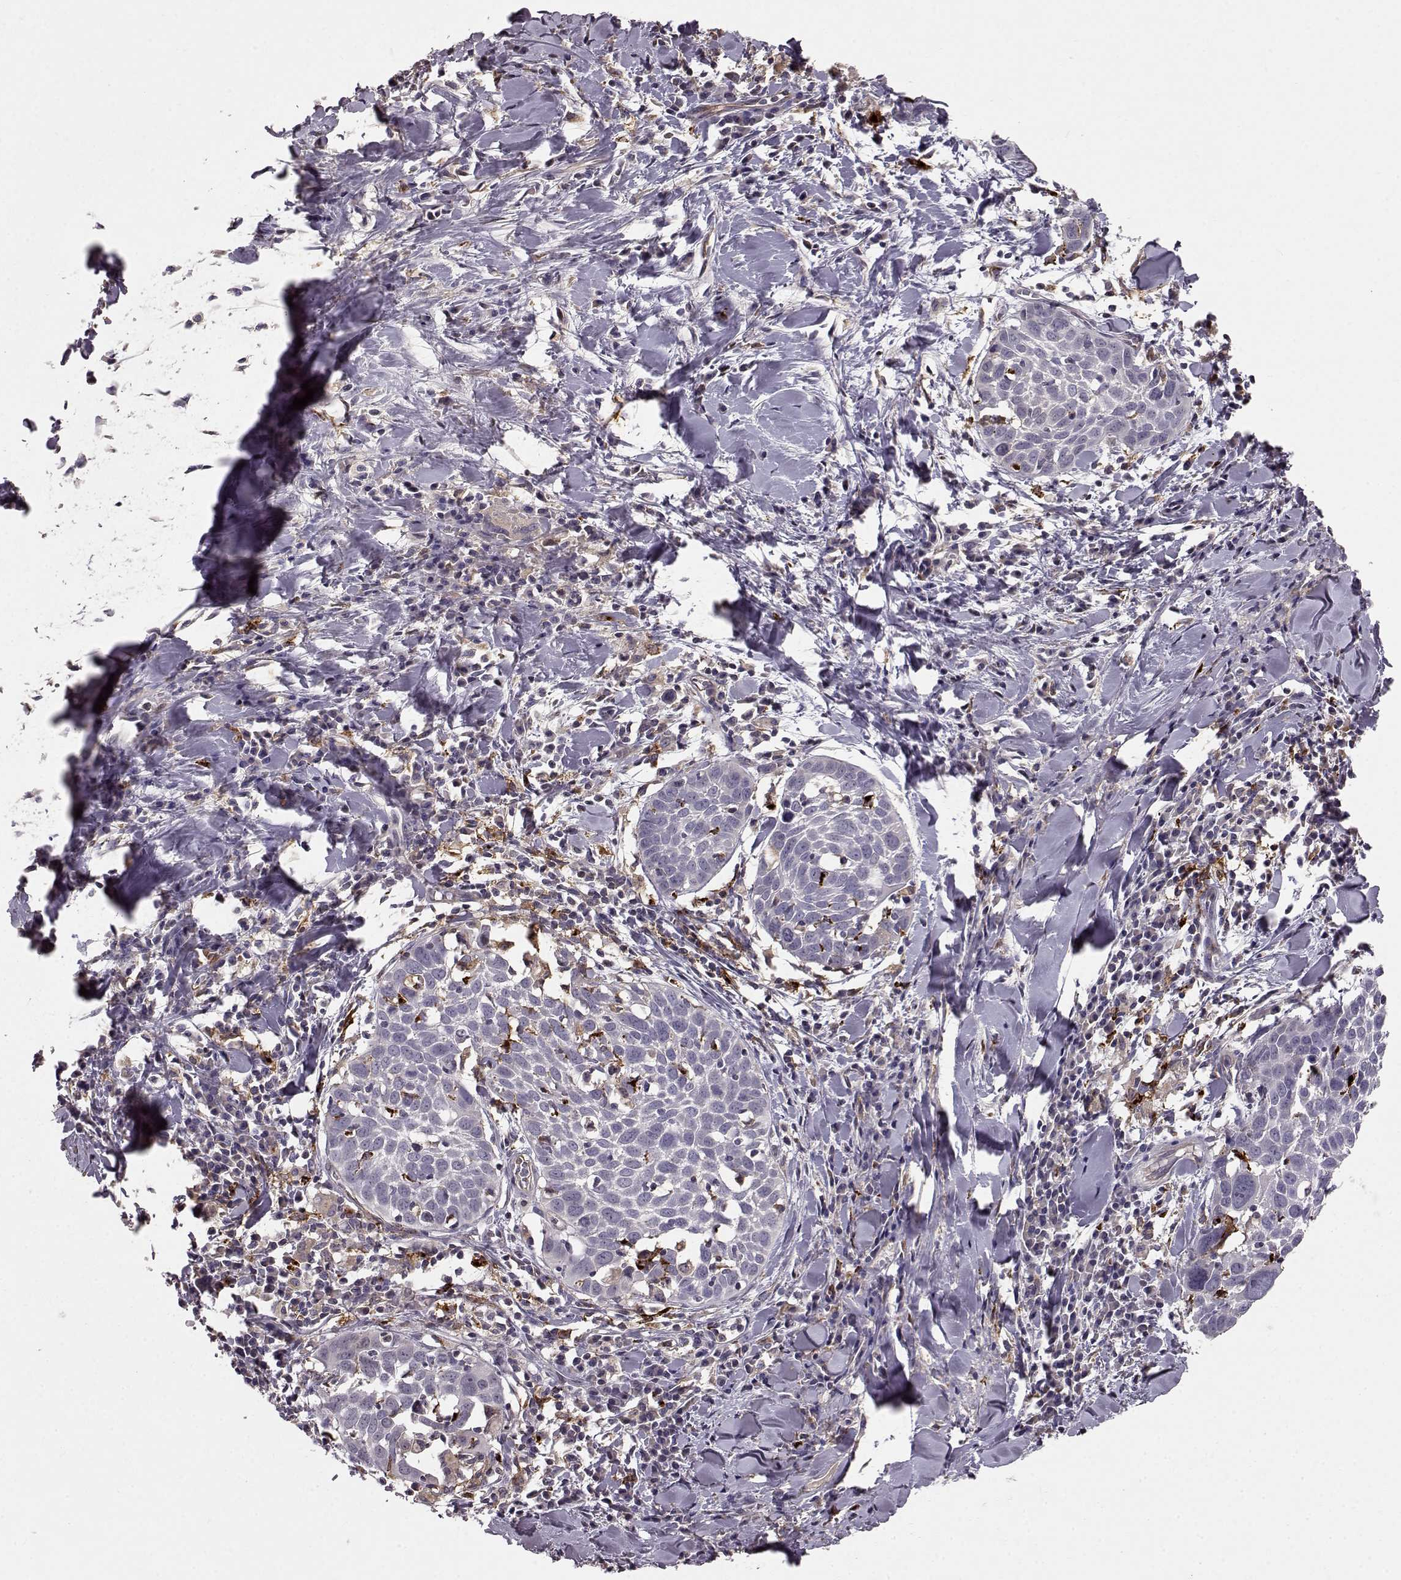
{"staining": {"intensity": "negative", "quantity": "none", "location": "none"}, "tissue": "lung cancer", "cell_type": "Tumor cells", "image_type": "cancer", "snomed": [{"axis": "morphology", "description": "Squamous cell carcinoma, NOS"}, {"axis": "topography", "description": "Lung"}], "caption": "IHC of human lung squamous cell carcinoma exhibits no positivity in tumor cells. (Brightfield microscopy of DAB (3,3'-diaminobenzidine) immunohistochemistry at high magnification).", "gene": "CCNF", "patient": {"sex": "male", "age": 57}}